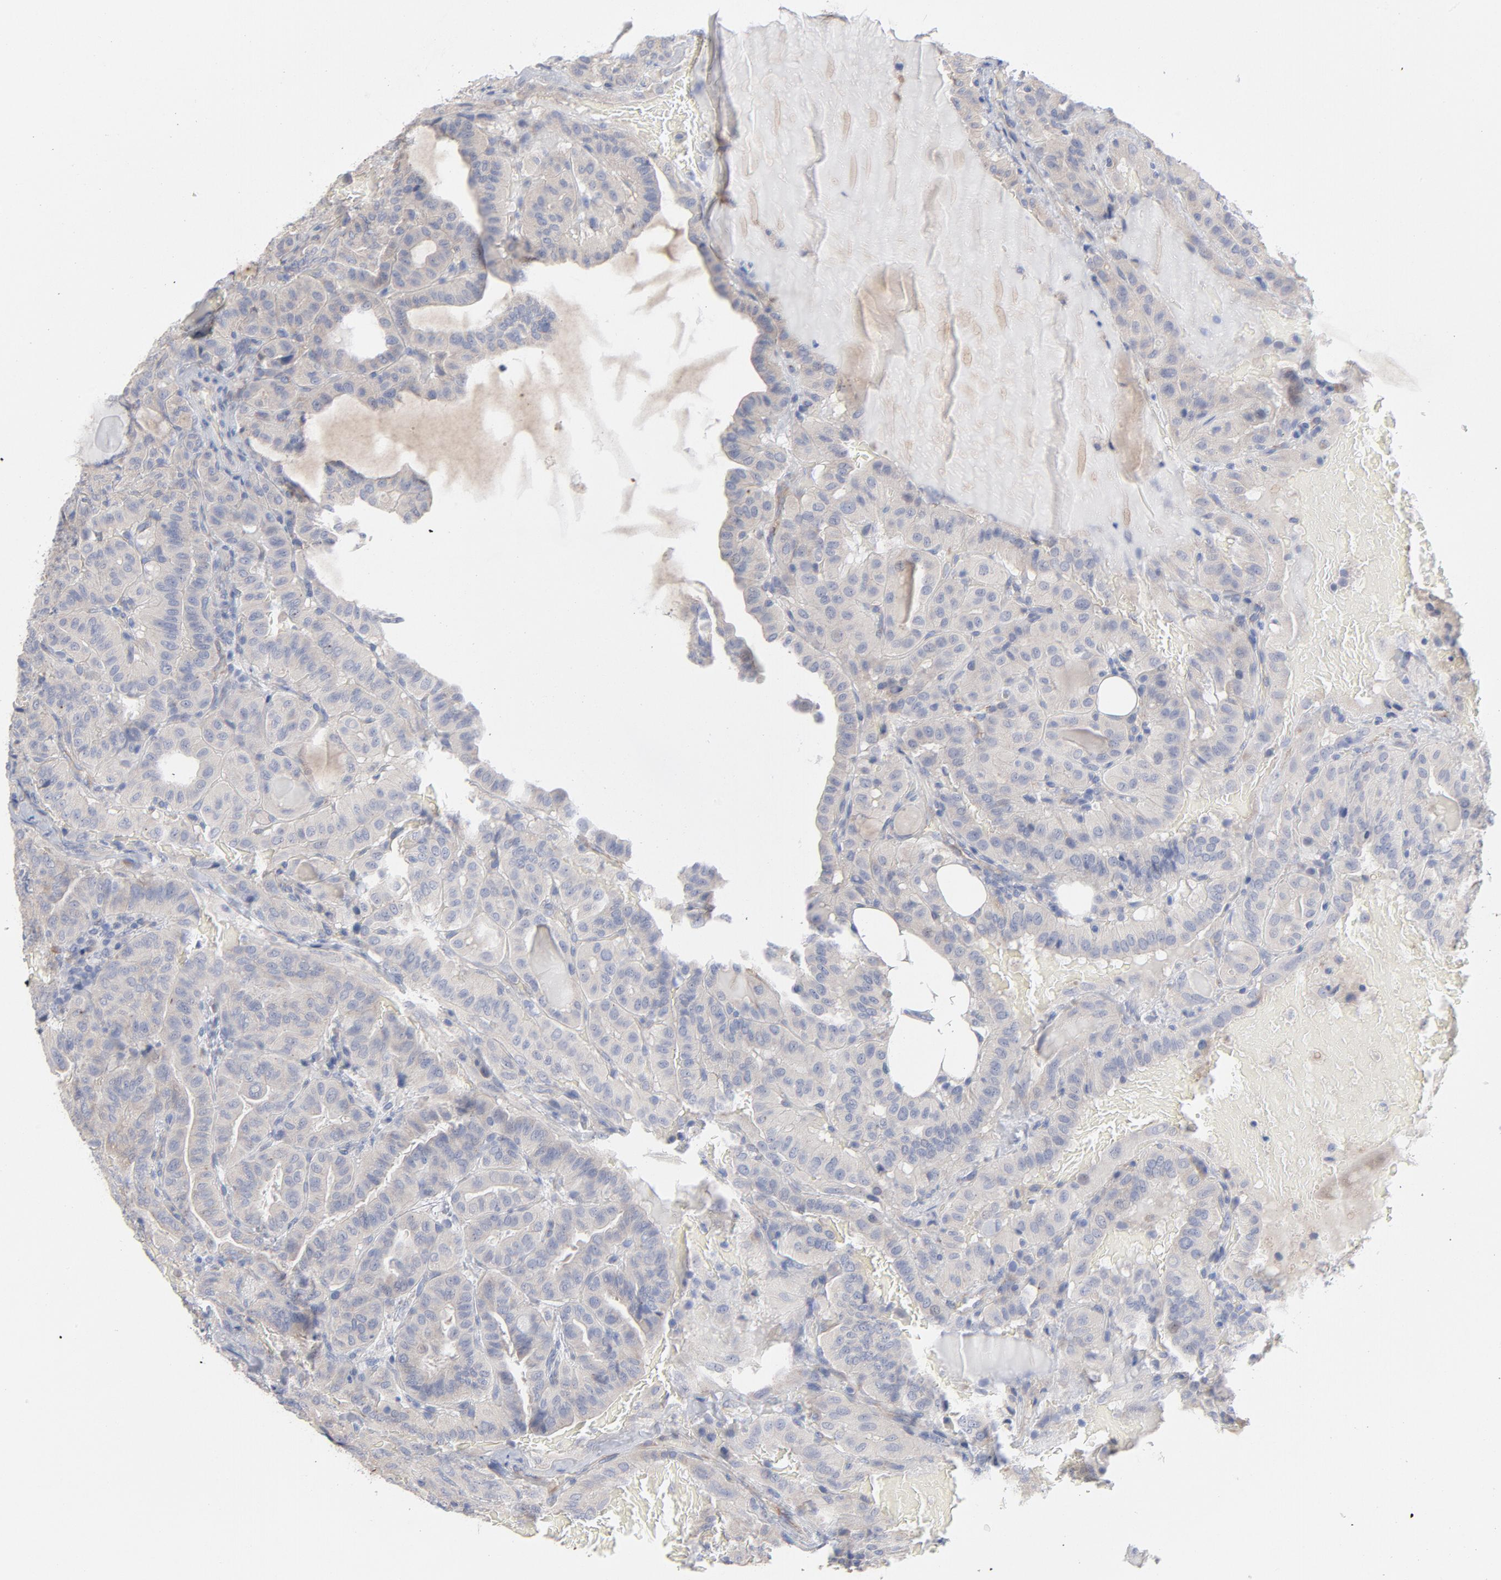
{"staining": {"intensity": "weak", "quantity": "25%-75%", "location": "cytoplasmic/membranous"}, "tissue": "thyroid cancer", "cell_type": "Tumor cells", "image_type": "cancer", "snomed": [{"axis": "morphology", "description": "Papillary adenocarcinoma, NOS"}, {"axis": "topography", "description": "Thyroid gland"}], "caption": "A histopathology image of human thyroid cancer stained for a protein displays weak cytoplasmic/membranous brown staining in tumor cells. Nuclei are stained in blue.", "gene": "CPE", "patient": {"sex": "male", "age": 77}}